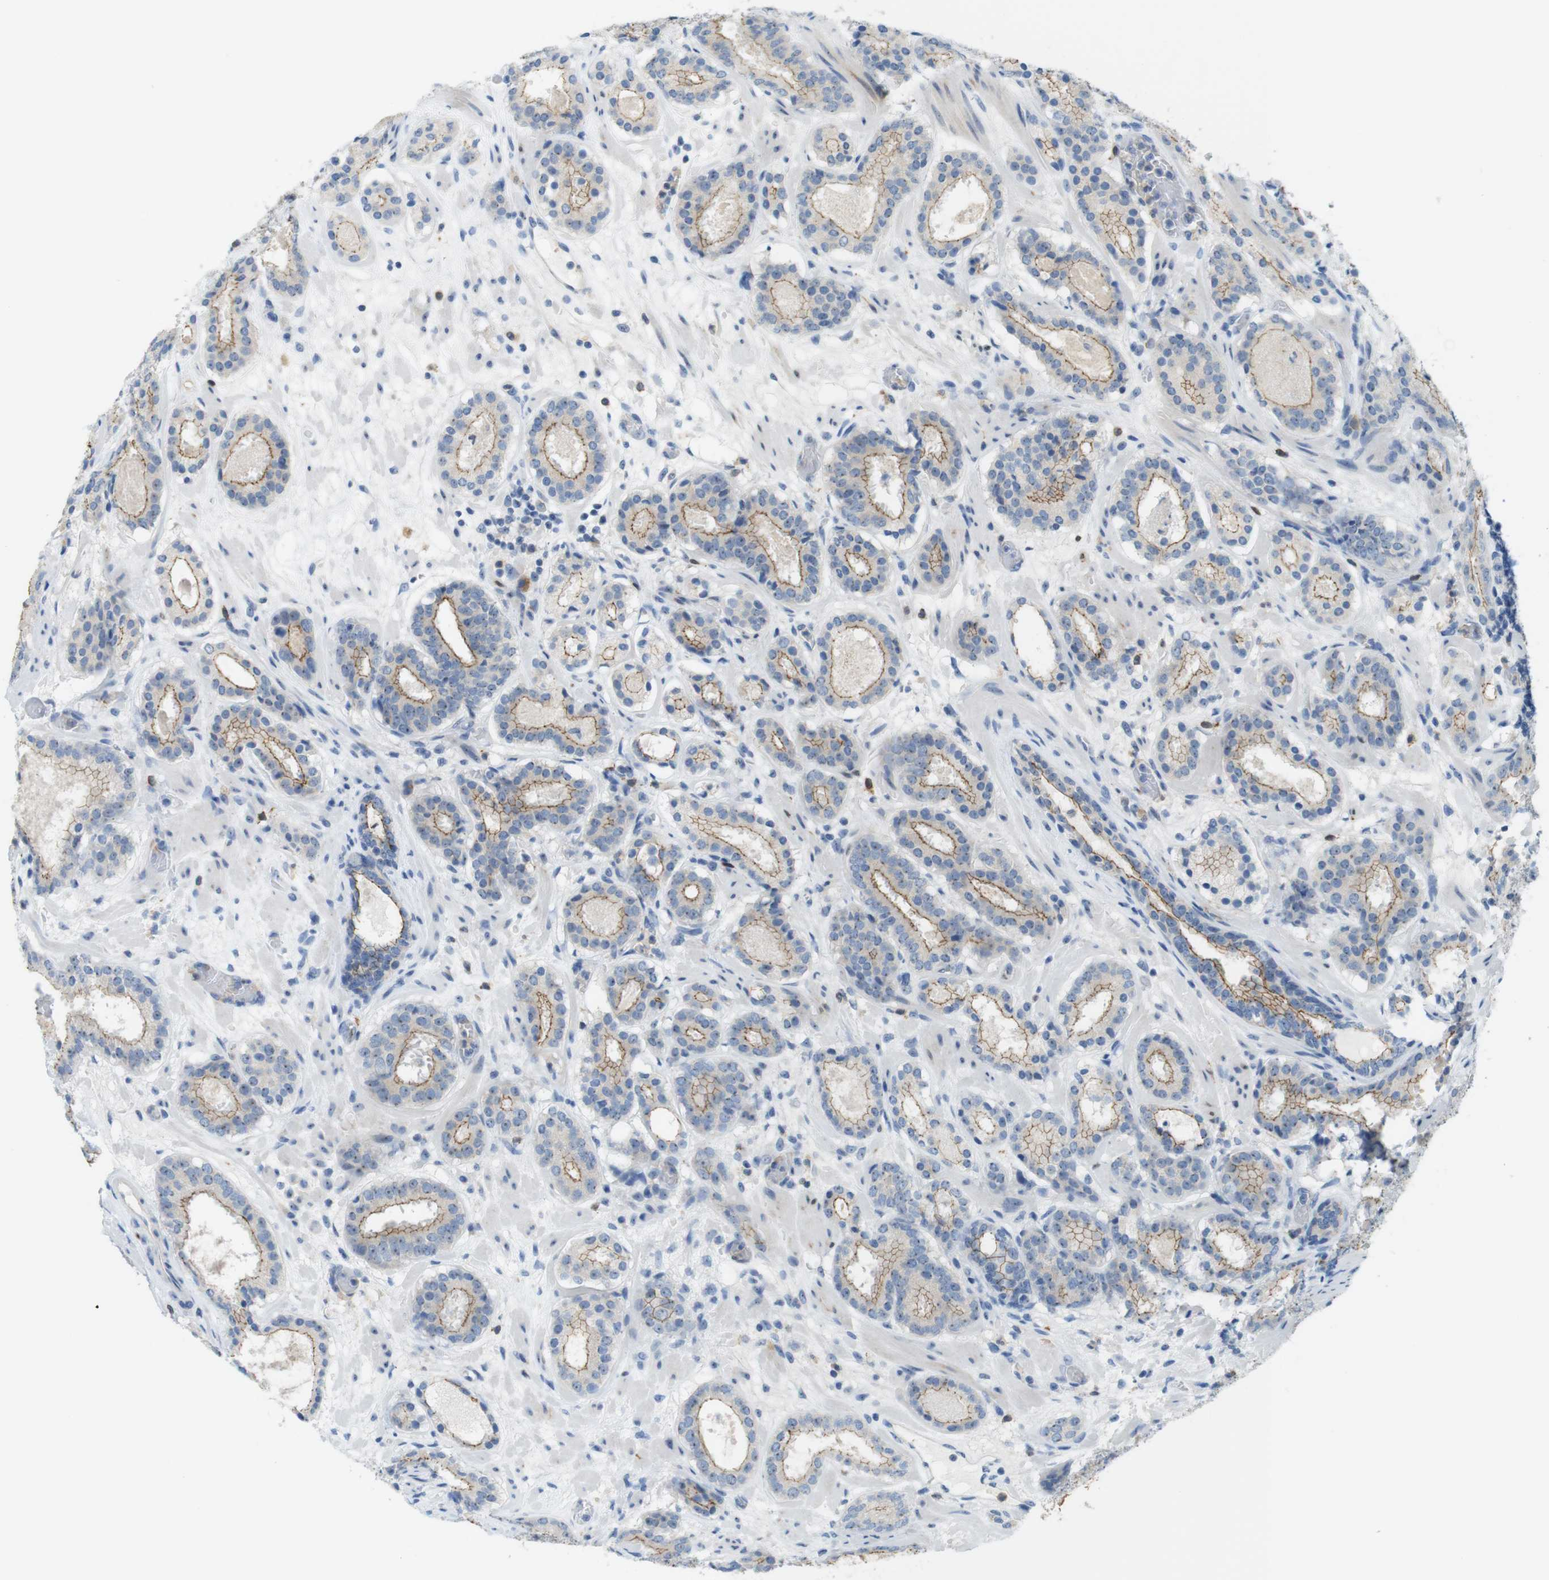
{"staining": {"intensity": "weak", "quantity": "25%-75%", "location": "cytoplasmic/membranous"}, "tissue": "prostate cancer", "cell_type": "Tumor cells", "image_type": "cancer", "snomed": [{"axis": "morphology", "description": "Adenocarcinoma, Low grade"}, {"axis": "topography", "description": "Prostate"}], "caption": "Tumor cells exhibit weak cytoplasmic/membranous staining in about 25%-75% of cells in adenocarcinoma (low-grade) (prostate).", "gene": "TJP3", "patient": {"sex": "male", "age": 69}}